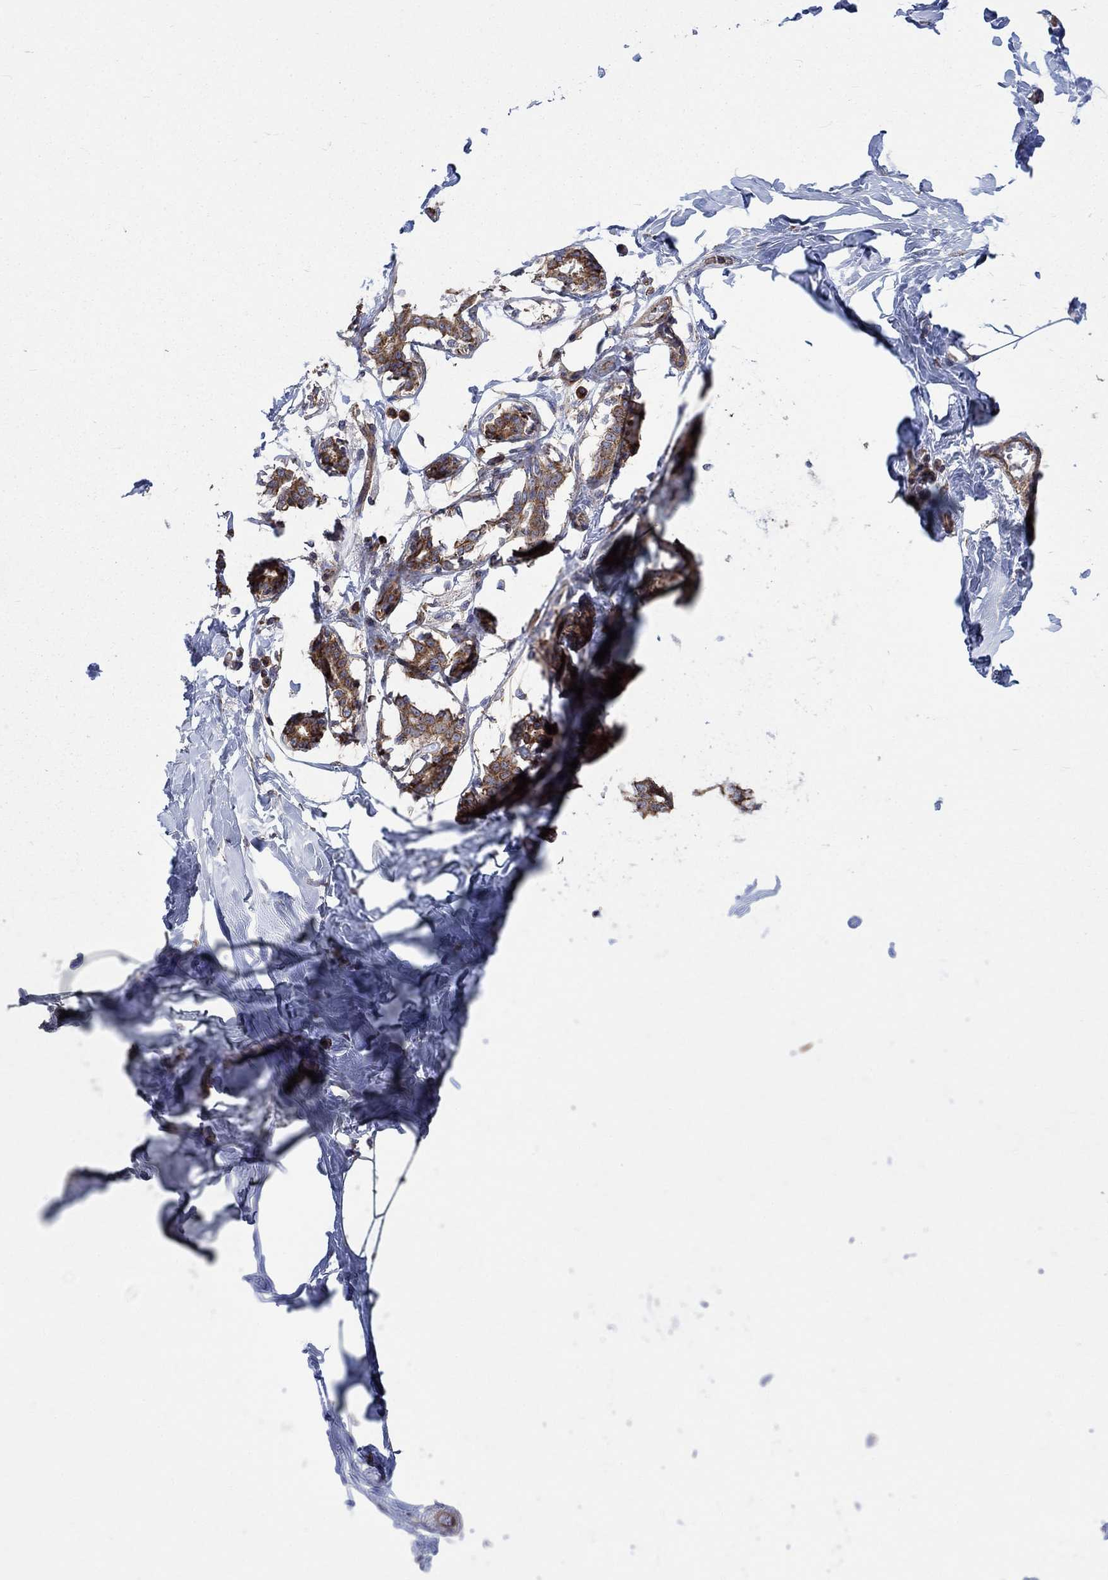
{"staining": {"intensity": "weak", "quantity": "<25%", "location": "cytoplasmic/membranous"}, "tissue": "breast", "cell_type": "Adipocytes", "image_type": "normal", "snomed": [{"axis": "morphology", "description": "Normal tissue, NOS"}, {"axis": "morphology", "description": "Lobular carcinoma, in situ"}, {"axis": "topography", "description": "Breast"}], "caption": "The histopathology image exhibits no staining of adipocytes in unremarkable breast.", "gene": "RPLP0", "patient": {"sex": "female", "age": 35}}